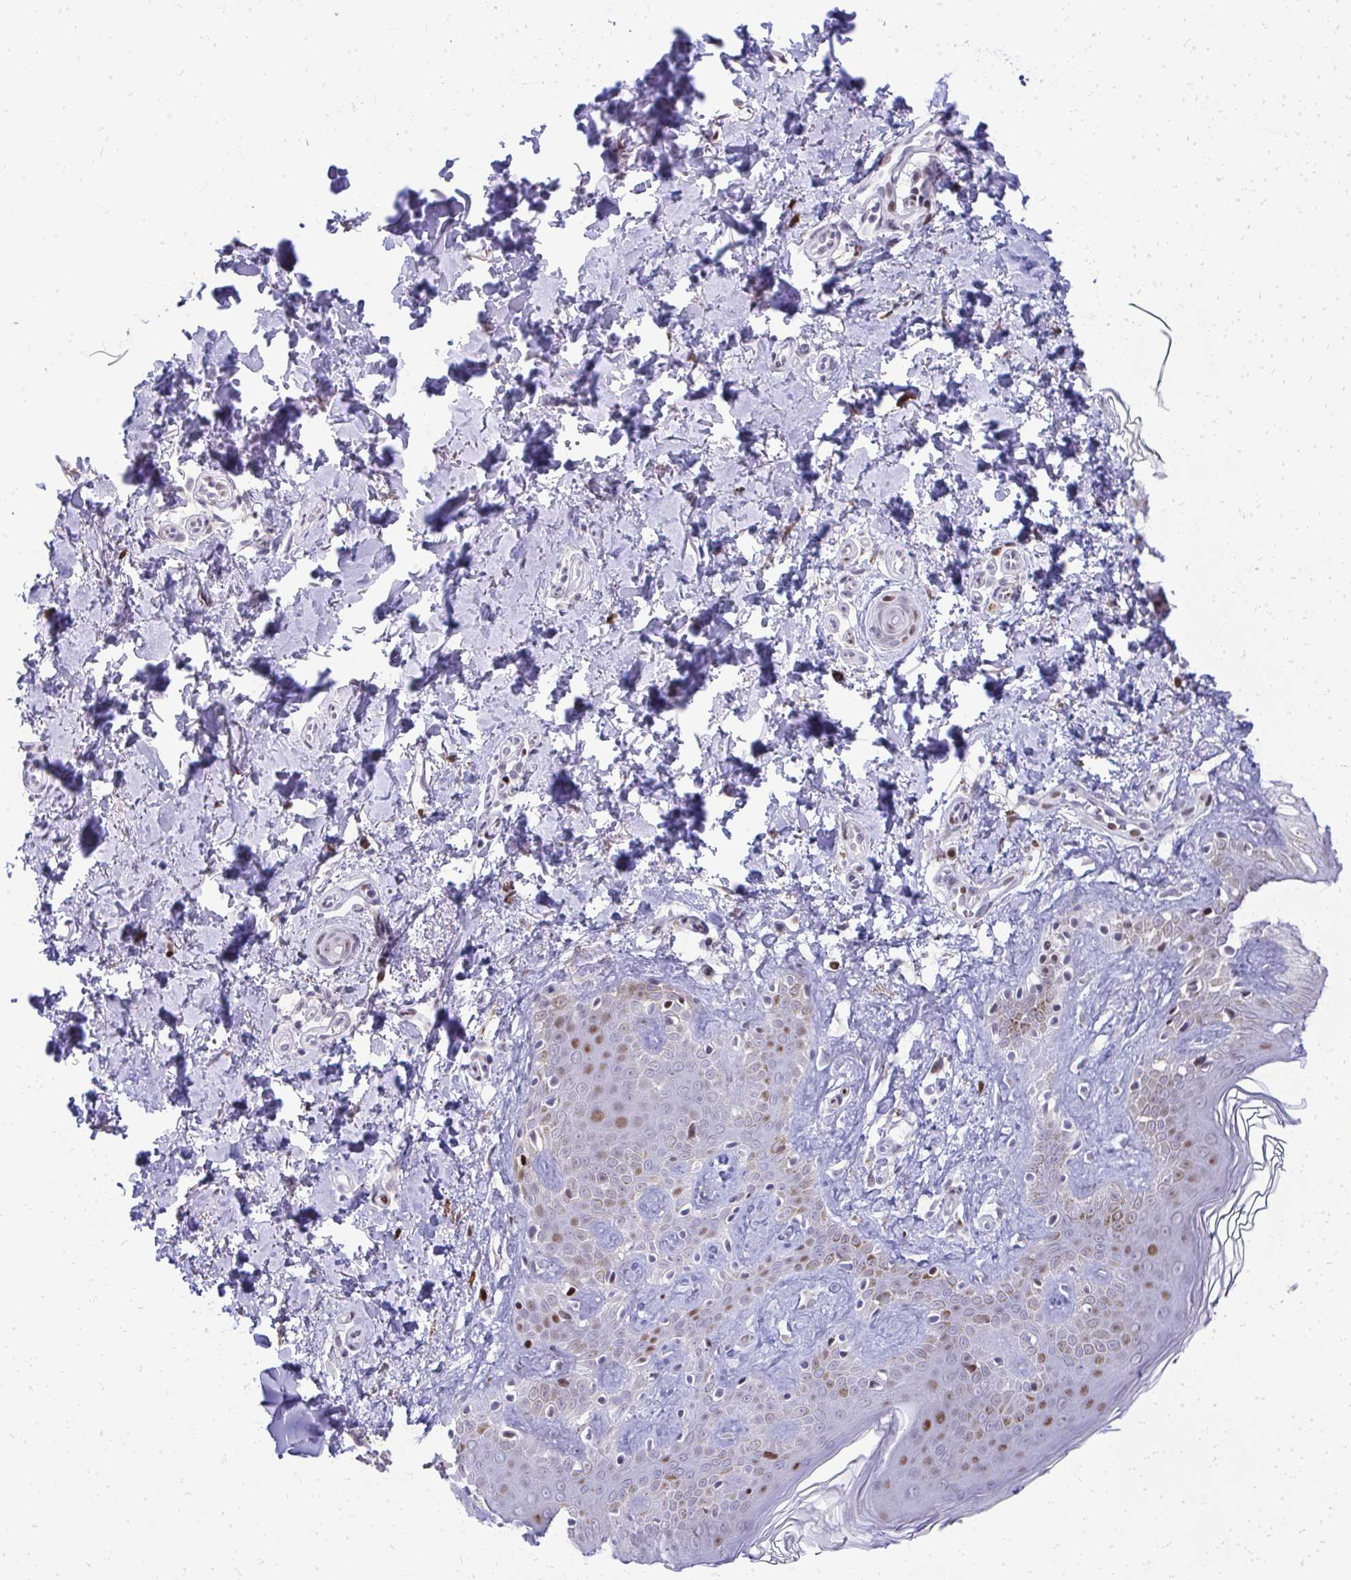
{"staining": {"intensity": "moderate", "quantity": ">75%", "location": "cytoplasmic/membranous,nuclear"}, "tissue": "skin", "cell_type": "Fibroblasts", "image_type": "normal", "snomed": [{"axis": "morphology", "description": "Normal tissue, NOS"}, {"axis": "topography", "description": "Skin"}, {"axis": "topography", "description": "Peripheral nerve tissue"}], "caption": "High-magnification brightfield microscopy of unremarkable skin stained with DAB (brown) and counterstained with hematoxylin (blue). fibroblasts exhibit moderate cytoplasmic/membranous,nuclear positivity is identified in approximately>75% of cells.", "gene": "GLDN", "patient": {"sex": "female", "age": 45}}